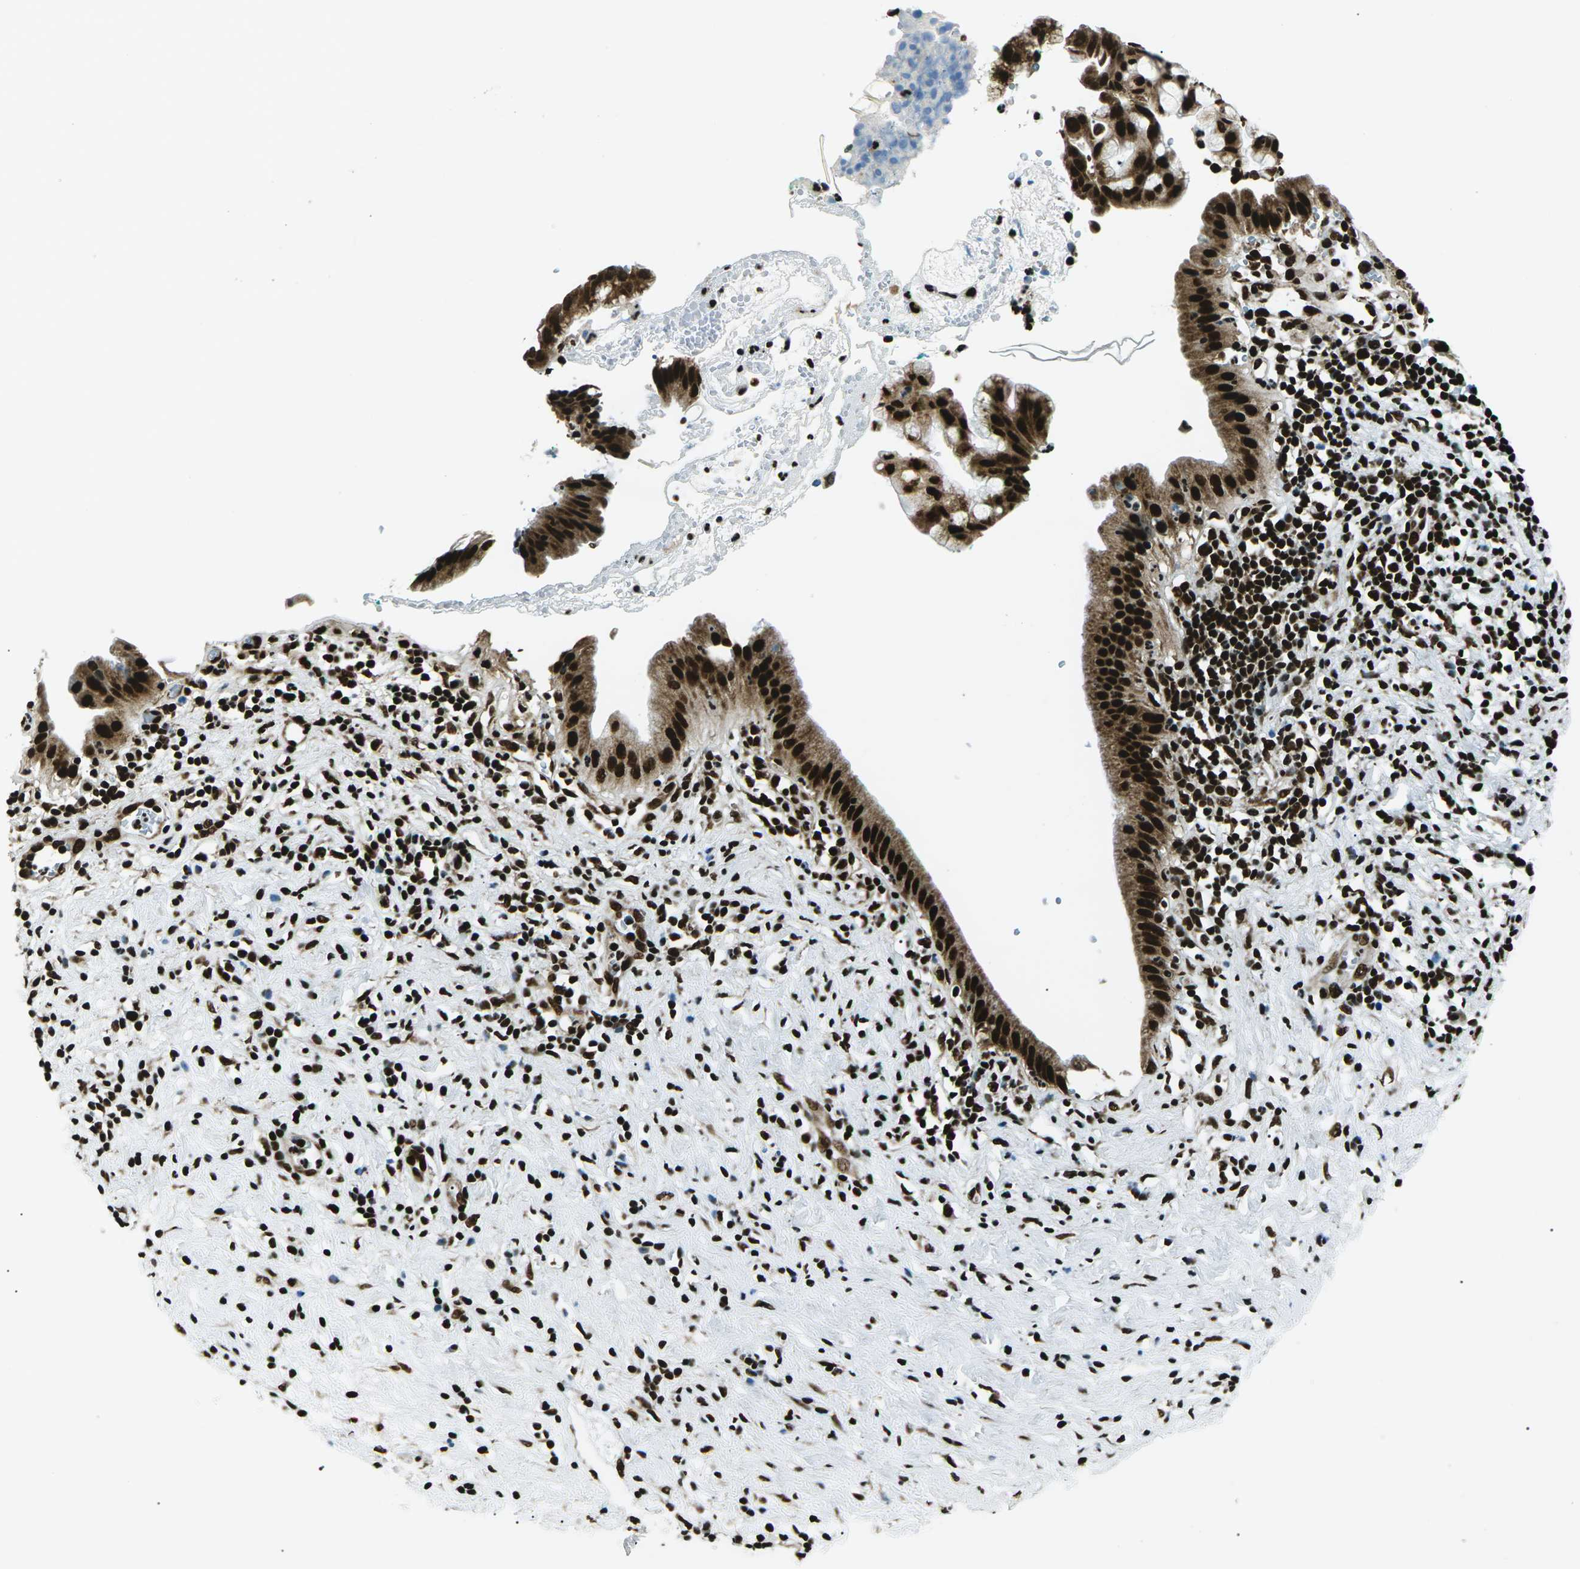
{"staining": {"intensity": "strong", "quantity": ">75%", "location": "cytoplasmic/membranous,nuclear"}, "tissue": "pancreatic cancer", "cell_type": "Tumor cells", "image_type": "cancer", "snomed": [{"axis": "morphology", "description": "Adenocarcinoma, NOS"}, {"axis": "morphology", "description": "Adenocarcinoma, metastatic, NOS"}, {"axis": "topography", "description": "Lymph node"}, {"axis": "topography", "description": "Pancreas"}, {"axis": "topography", "description": "Duodenum"}], "caption": "Tumor cells exhibit high levels of strong cytoplasmic/membranous and nuclear positivity in approximately >75% of cells in human pancreatic cancer. Ihc stains the protein of interest in brown and the nuclei are stained blue.", "gene": "HNRNPK", "patient": {"sex": "female", "age": 64}}